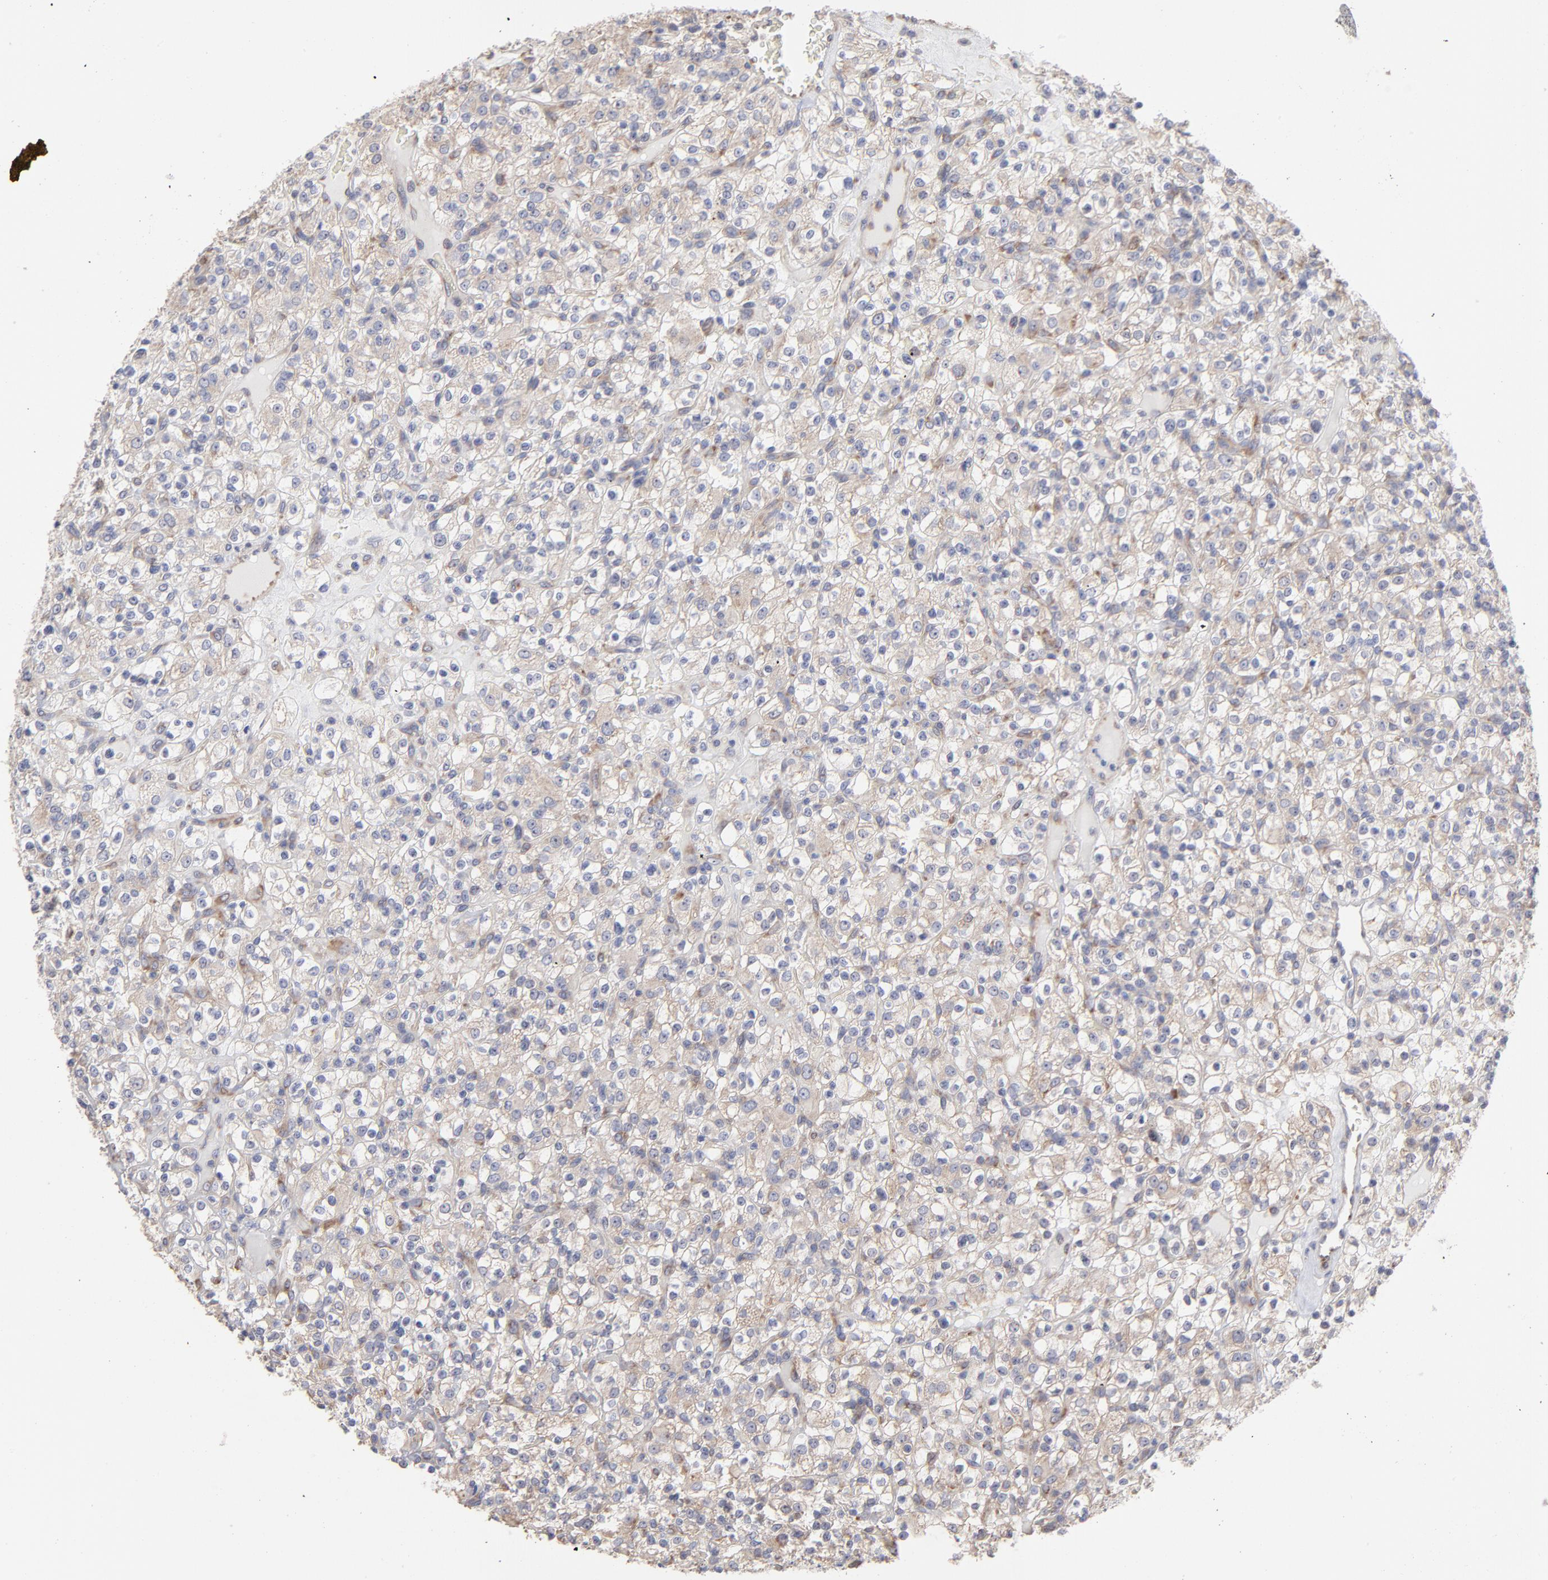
{"staining": {"intensity": "weak", "quantity": ">75%", "location": "cytoplasmic/membranous"}, "tissue": "renal cancer", "cell_type": "Tumor cells", "image_type": "cancer", "snomed": [{"axis": "morphology", "description": "Normal tissue, NOS"}, {"axis": "morphology", "description": "Adenocarcinoma, NOS"}, {"axis": "topography", "description": "Kidney"}], "caption": "Protein positivity by IHC exhibits weak cytoplasmic/membranous expression in approximately >75% of tumor cells in renal cancer (adenocarcinoma).", "gene": "RPL3", "patient": {"sex": "female", "age": 72}}